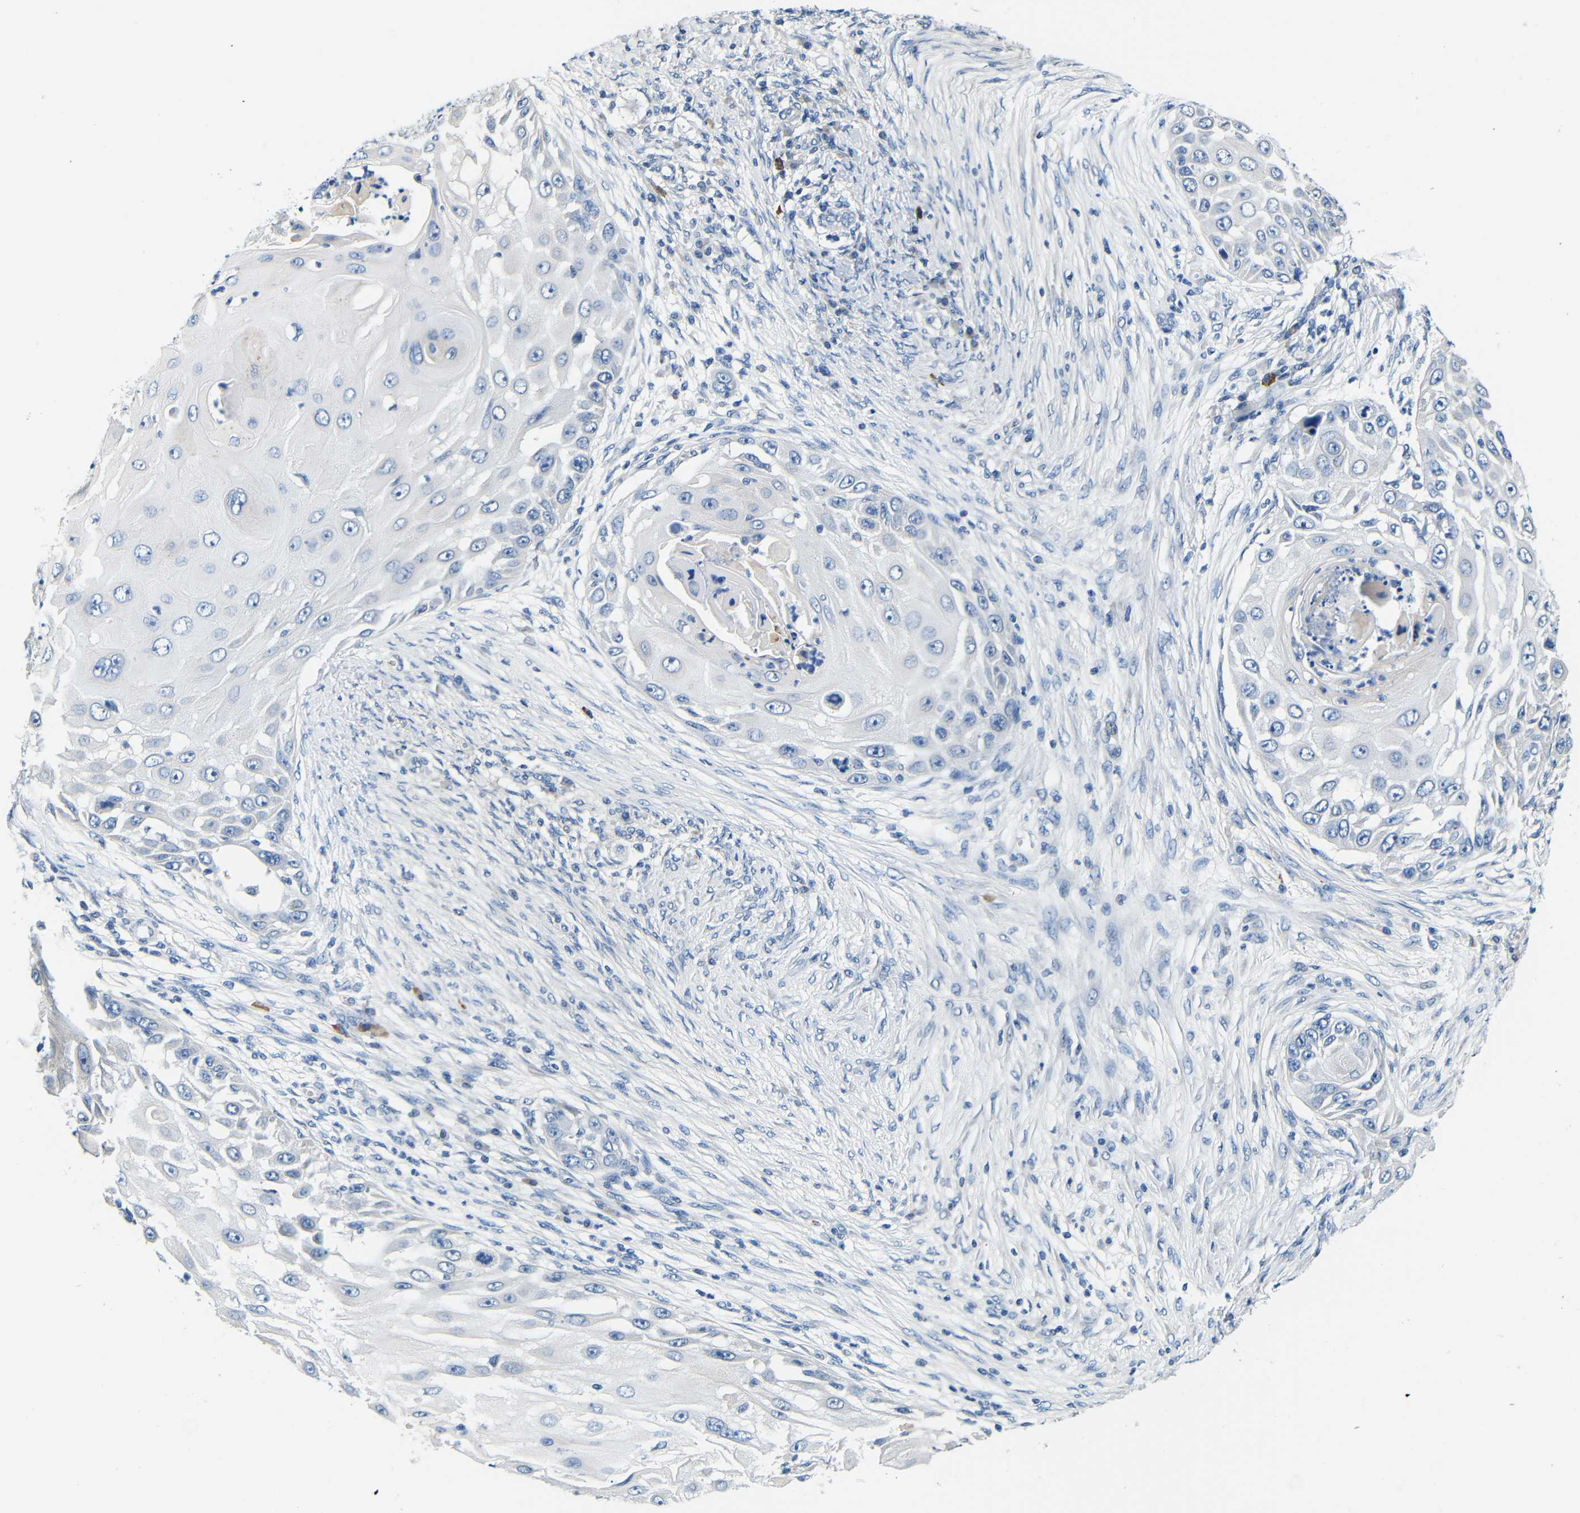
{"staining": {"intensity": "negative", "quantity": "none", "location": "none"}, "tissue": "skin cancer", "cell_type": "Tumor cells", "image_type": "cancer", "snomed": [{"axis": "morphology", "description": "Squamous cell carcinoma, NOS"}, {"axis": "topography", "description": "Skin"}], "caption": "Tumor cells are negative for protein expression in human squamous cell carcinoma (skin).", "gene": "NEGR1", "patient": {"sex": "female", "age": 44}}